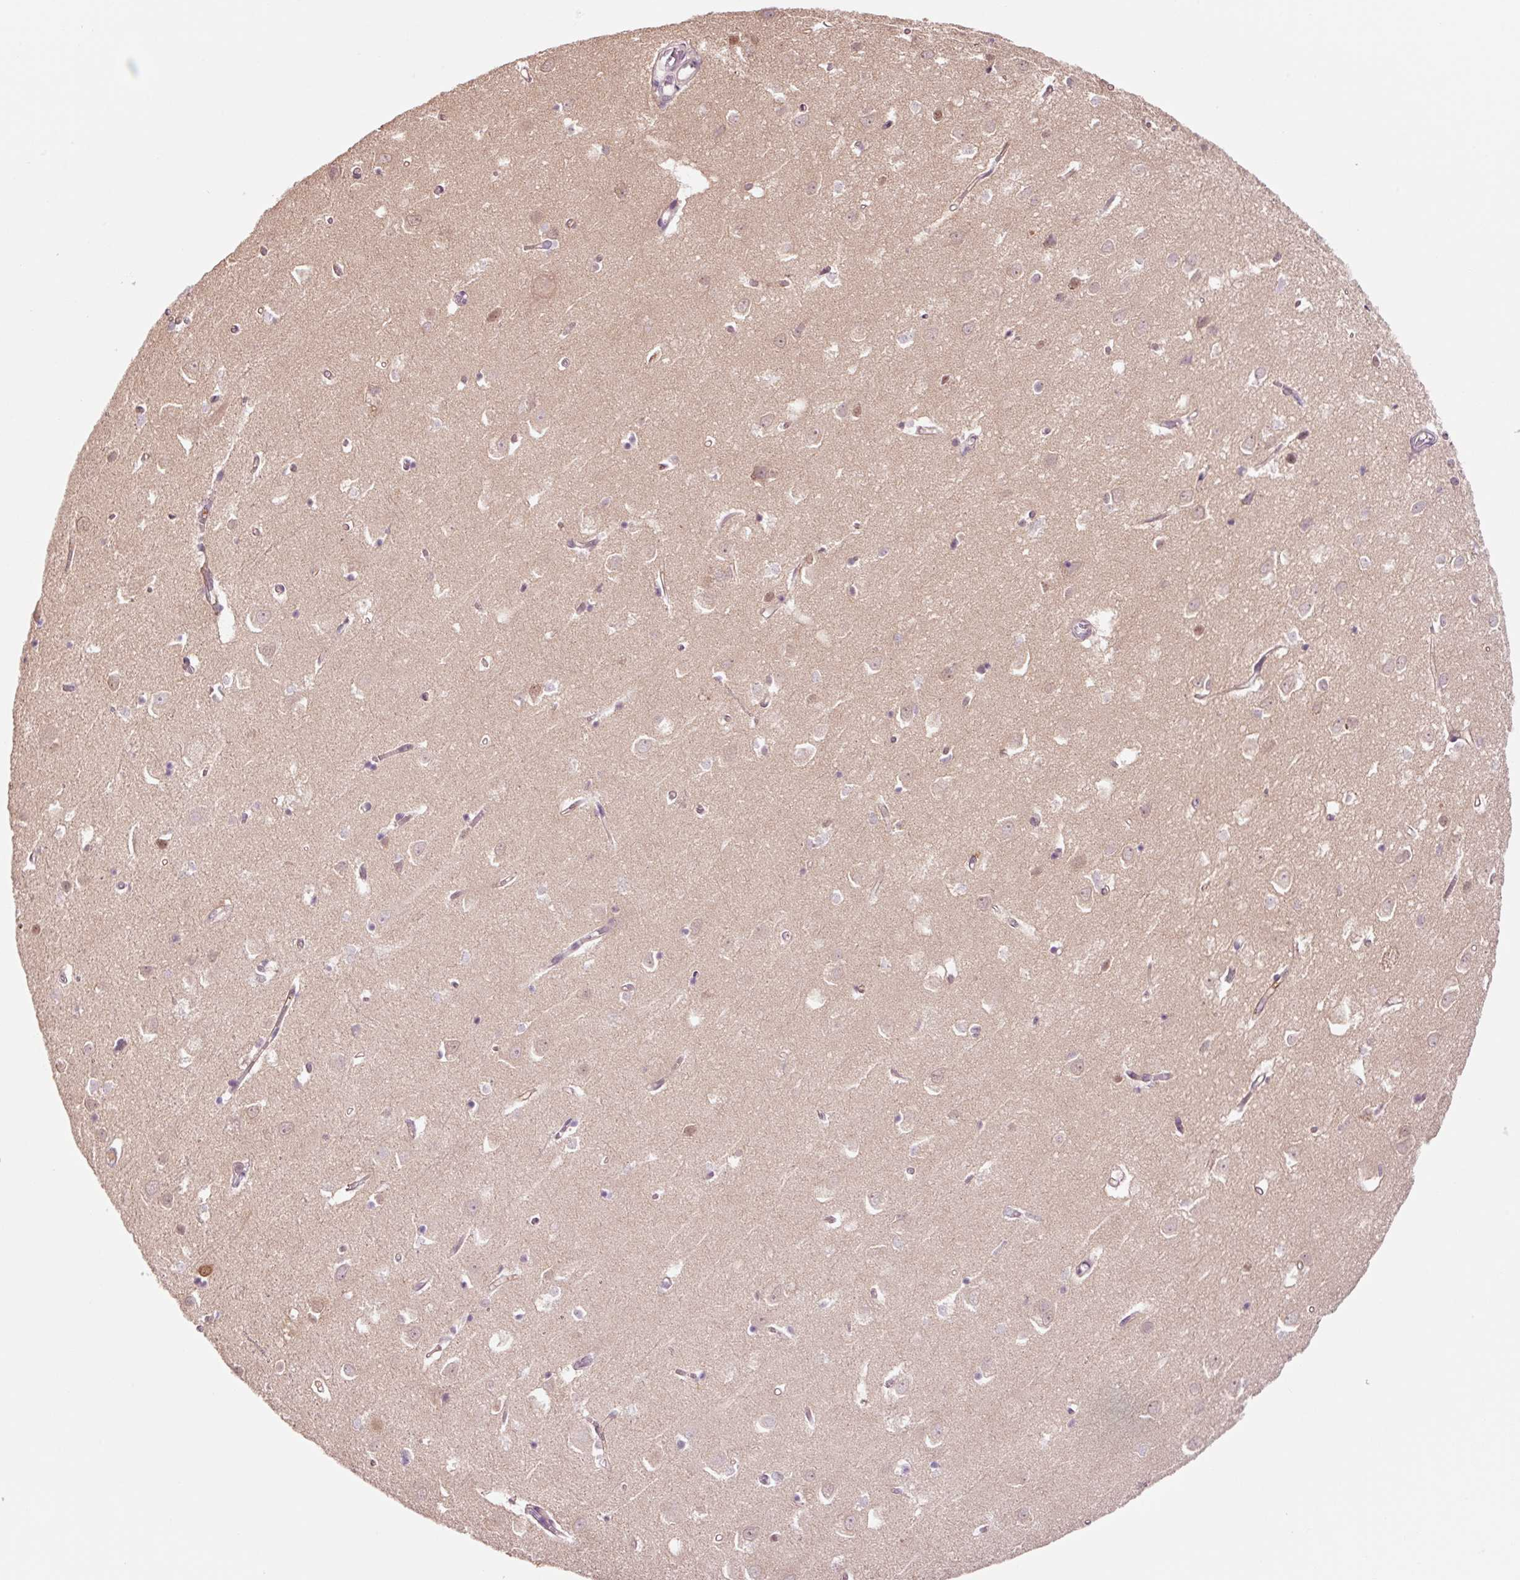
{"staining": {"intensity": "weak", "quantity": "<25%", "location": "cytoplasmic/membranous"}, "tissue": "cerebral cortex", "cell_type": "Endothelial cells", "image_type": "normal", "snomed": [{"axis": "morphology", "description": "Normal tissue, NOS"}, {"axis": "topography", "description": "Cerebral cortex"}], "caption": "Endothelial cells show no significant protein expression in benign cerebral cortex.", "gene": "FBXL14", "patient": {"sex": "male", "age": 70}}